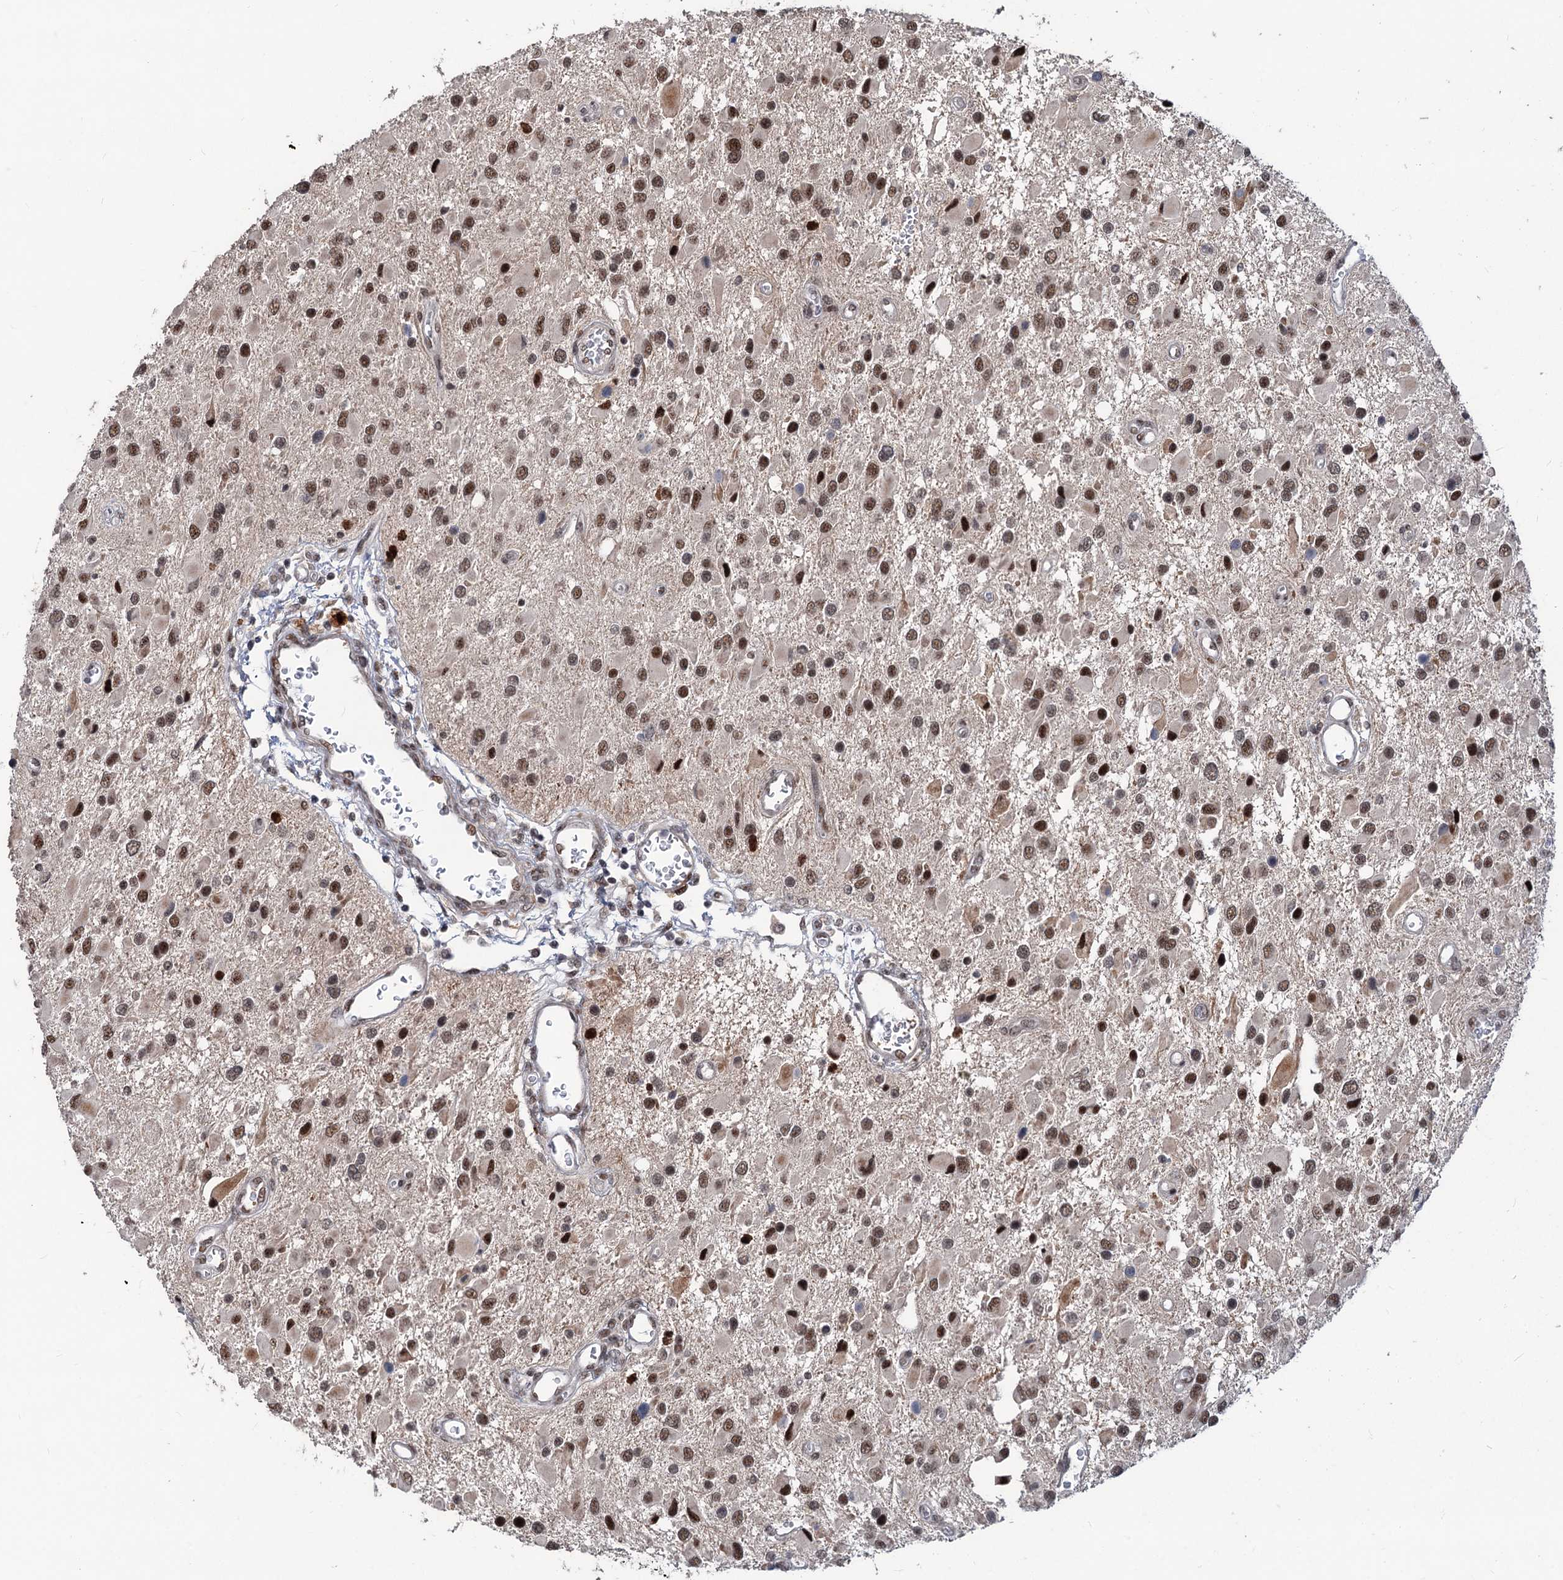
{"staining": {"intensity": "moderate", "quantity": ">75%", "location": "nuclear"}, "tissue": "glioma", "cell_type": "Tumor cells", "image_type": "cancer", "snomed": [{"axis": "morphology", "description": "Glioma, malignant, High grade"}, {"axis": "topography", "description": "Brain"}], "caption": "Glioma stained with a protein marker exhibits moderate staining in tumor cells.", "gene": "PHF8", "patient": {"sex": "male", "age": 53}}